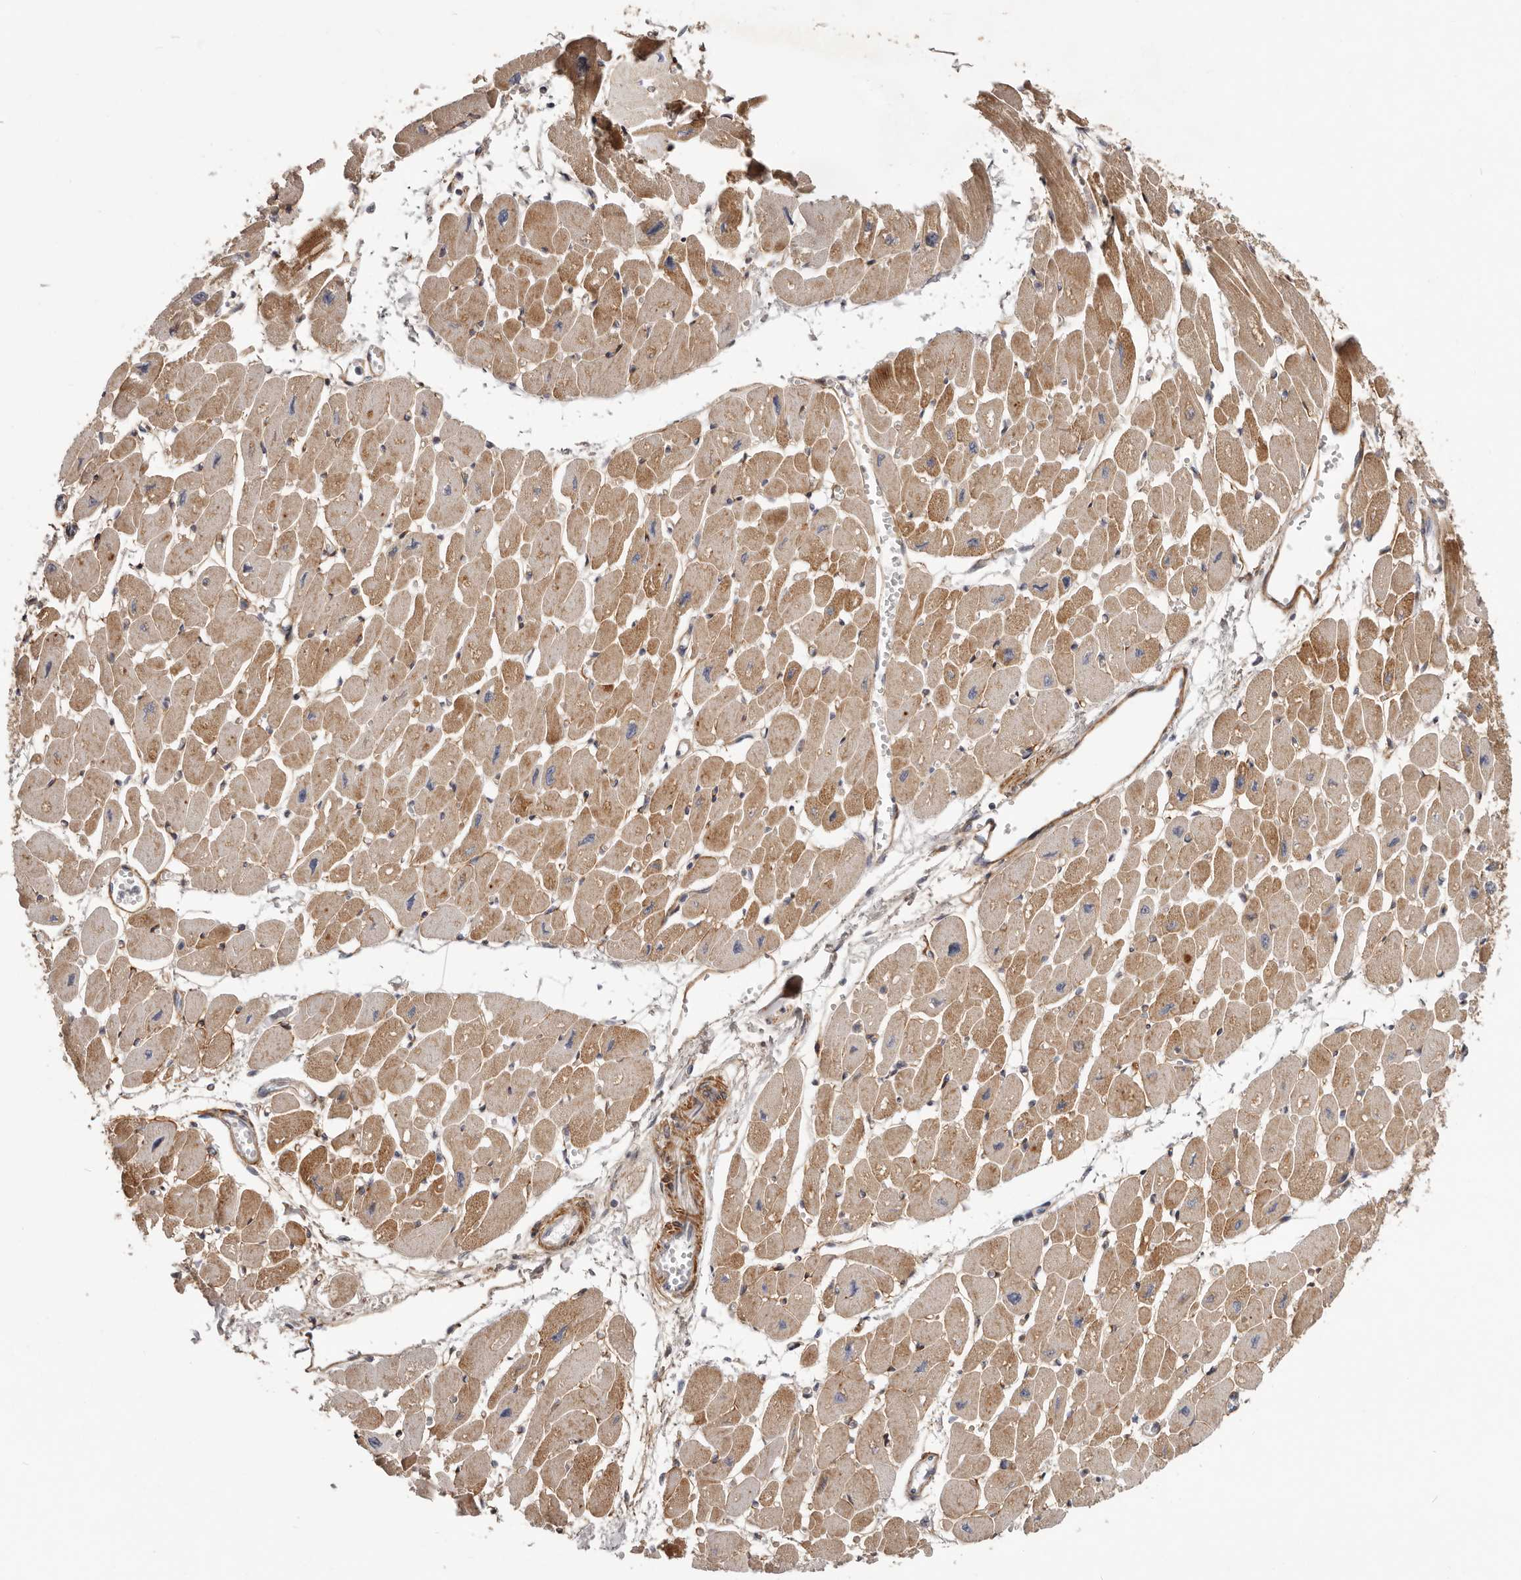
{"staining": {"intensity": "strong", "quantity": "25%-75%", "location": "cytoplasmic/membranous"}, "tissue": "heart muscle", "cell_type": "Cardiomyocytes", "image_type": "normal", "snomed": [{"axis": "morphology", "description": "Normal tissue, NOS"}, {"axis": "topography", "description": "Heart"}], "caption": "Immunohistochemistry histopathology image of normal heart muscle: human heart muscle stained using IHC demonstrates high levels of strong protein expression localized specifically in the cytoplasmic/membranous of cardiomyocytes, appearing as a cytoplasmic/membranous brown color.", "gene": "MRPS10", "patient": {"sex": "female", "age": 54}}